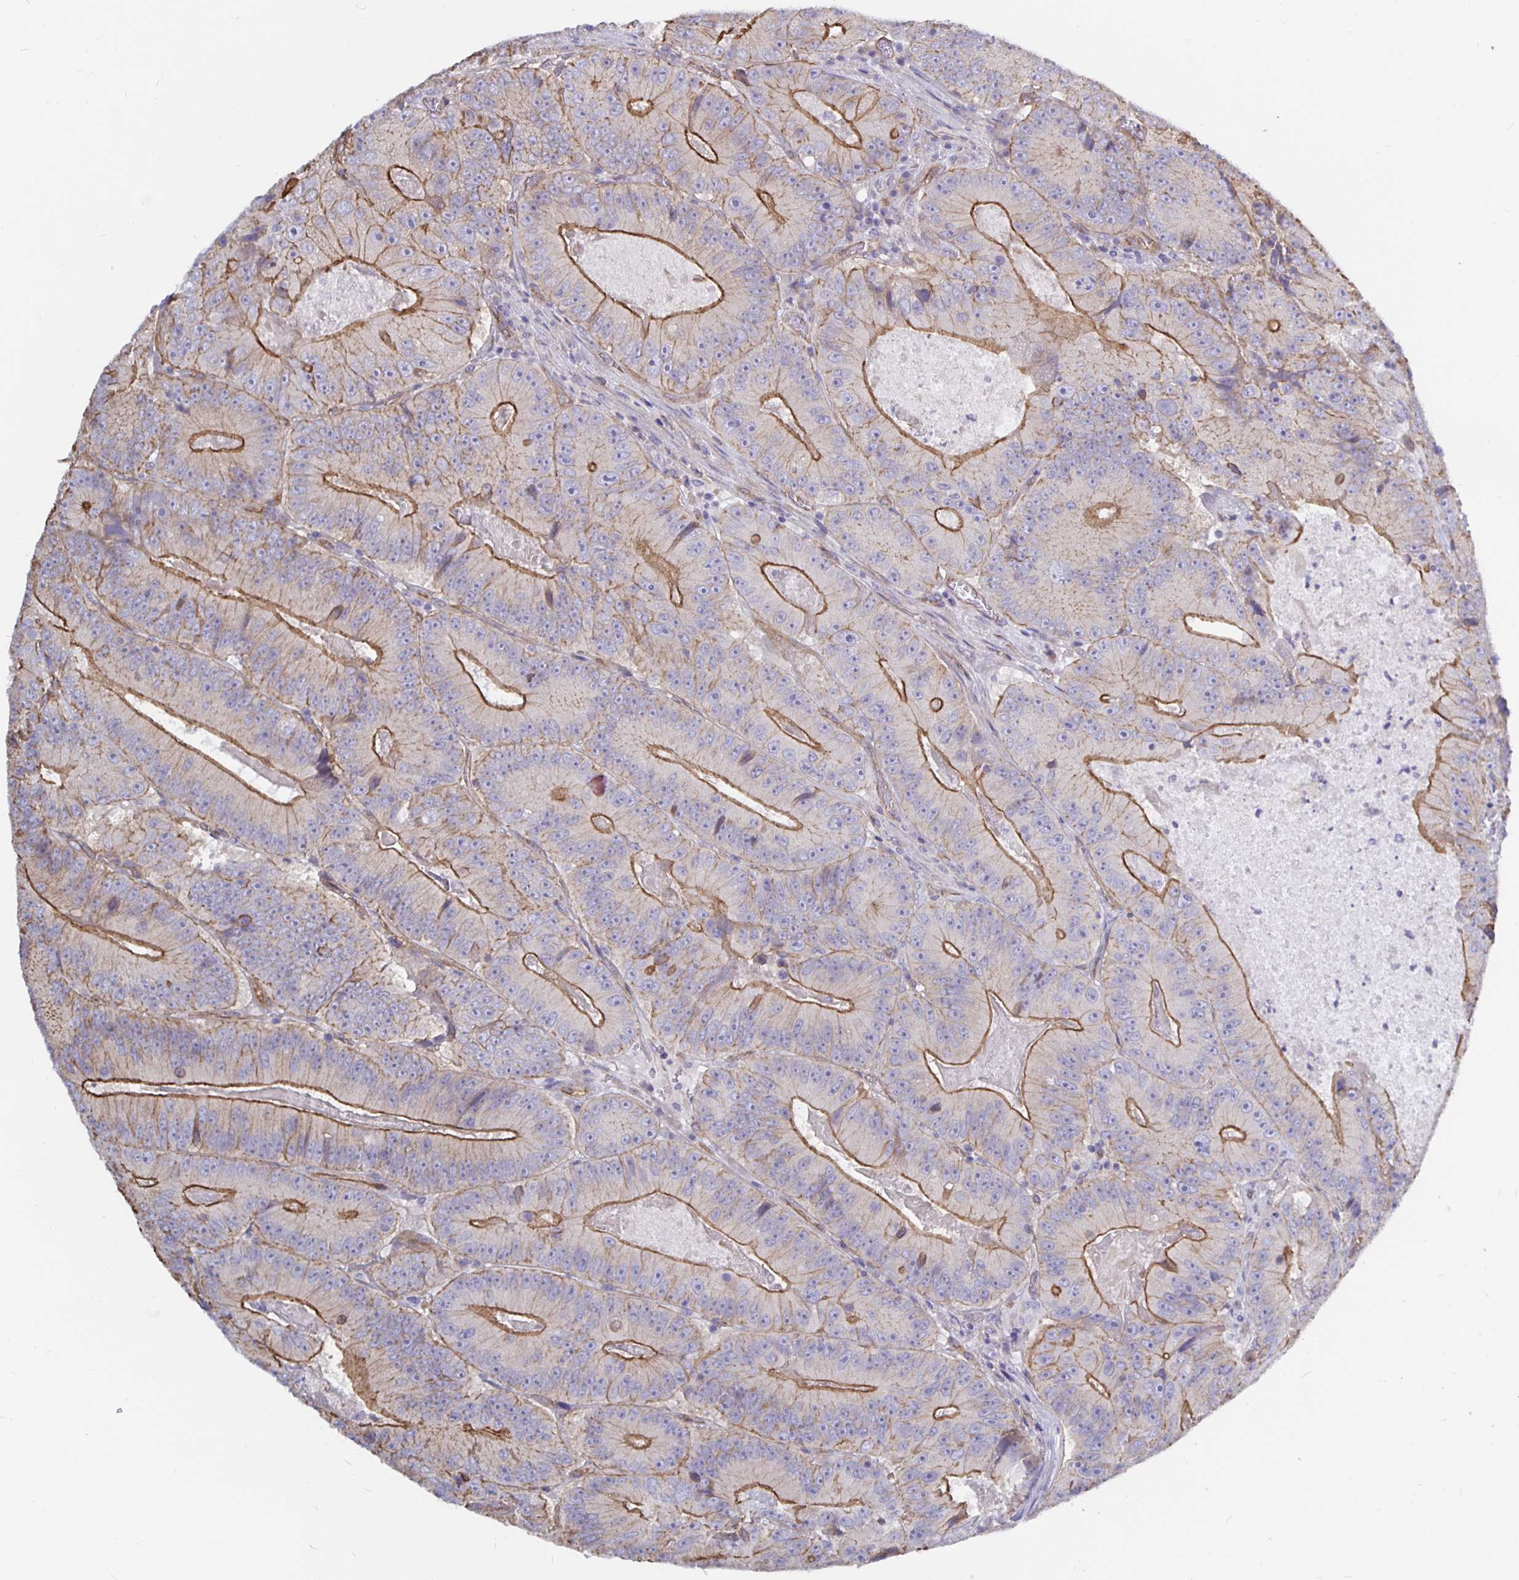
{"staining": {"intensity": "strong", "quantity": "25%-75%", "location": "cytoplasmic/membranous"}, "tissue": "colorectal cancer", "cell_type": "Tumor cells", "image_type": "cancer", "snomed": [{"axis": "morphology", "description": "Adenocarcinoma, NOS"}, {"axis": "topography", "description": "Colon"}], "caption": "High-magnification brightfield microscopy of adenocarcinoma (colorectal) stained with DAB (brown) and counterstained with hematoxylin (blue). tumor cells exhibit strong cytoplasmic/membranous expression is appreciated in about25%-75% of cells.", "gene": "ARHGEF39", "patient": {"sex": "female", "age": 86}}